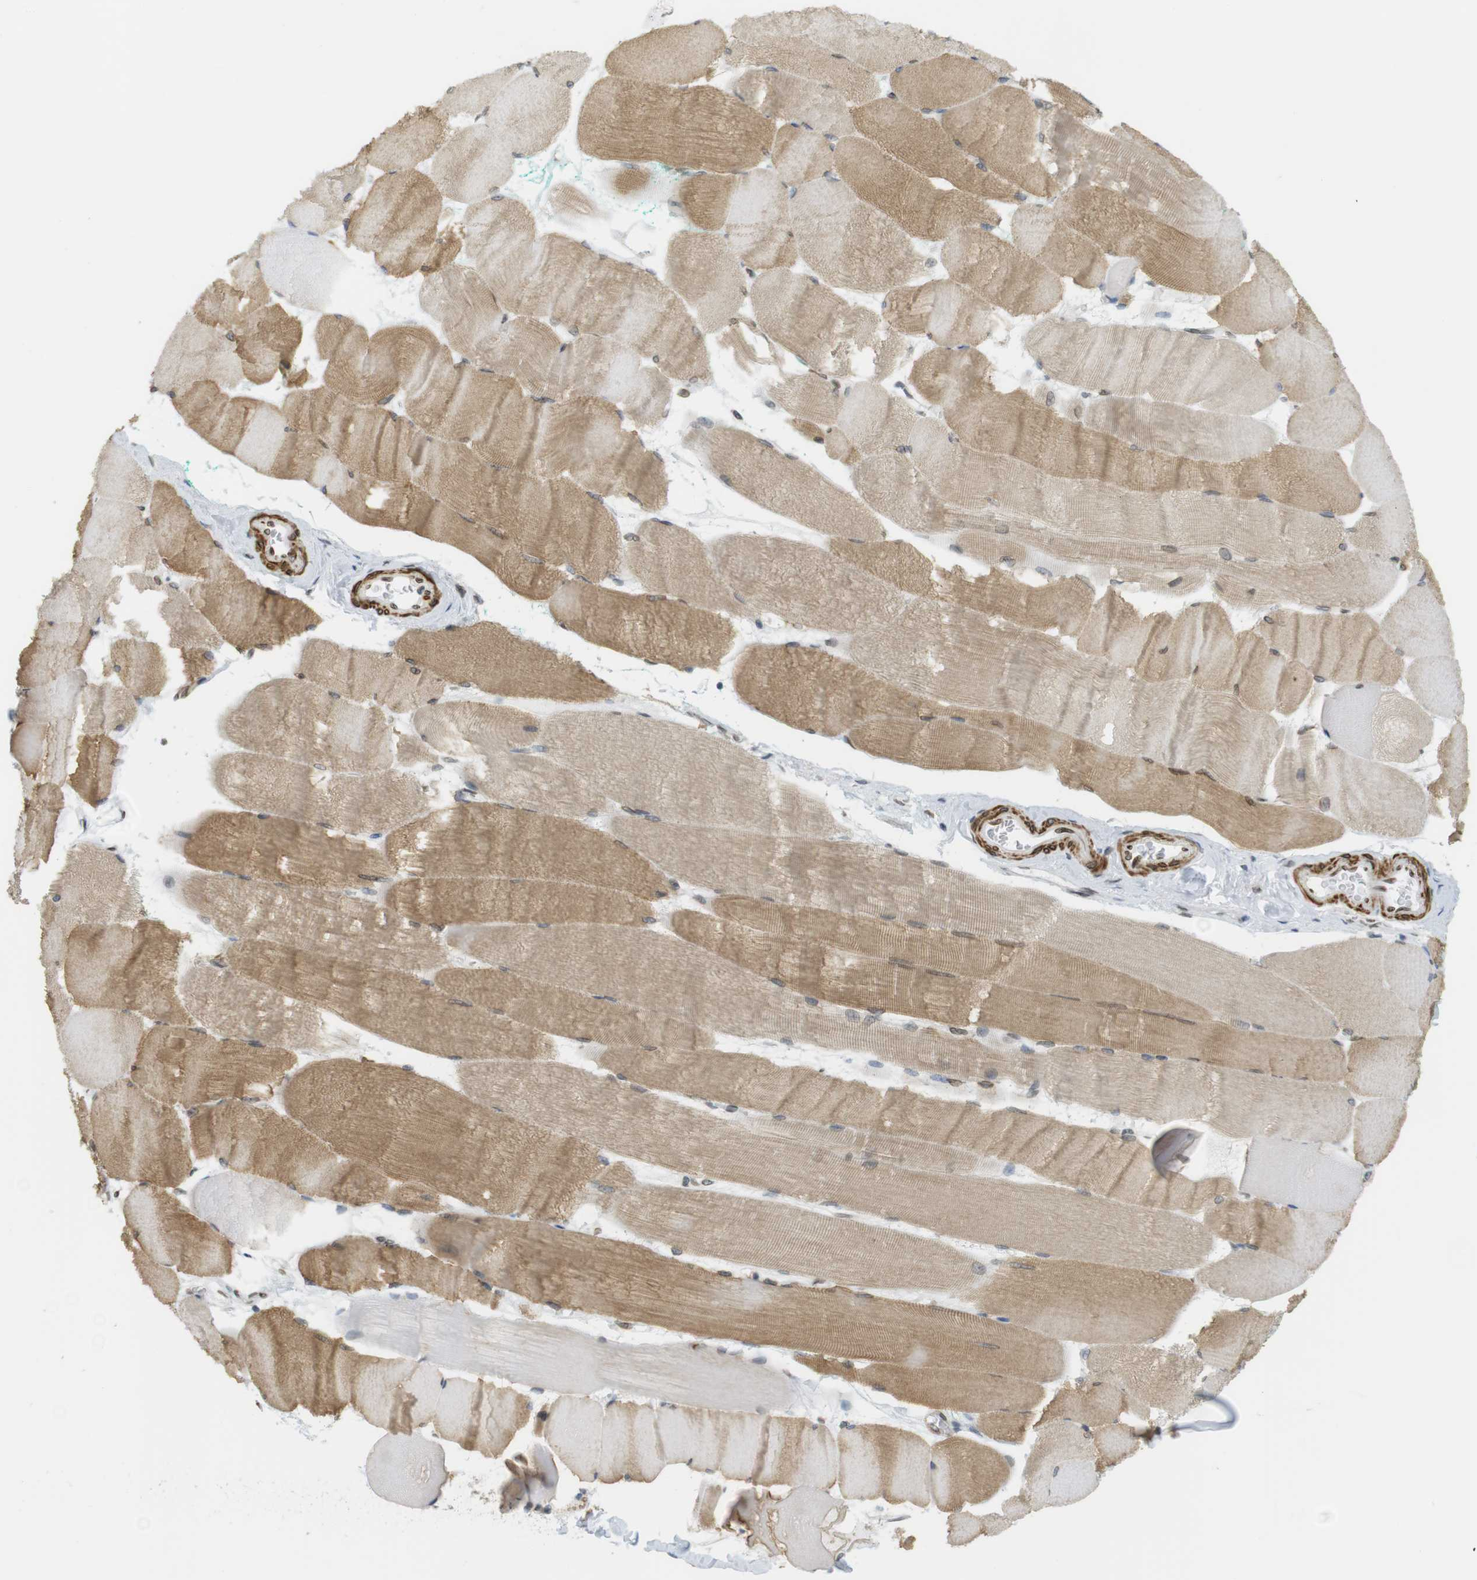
{"staining": {"intensity": "moderate", "quantity": "25%-75%", "location": "cytoplasmic/membranous"}, "tissue": "skeletal muscle", "cell_type": "Myocytes", "image_type": "normal", "snomed": [{"axis": "morphology", "description": "Normal tissue, NOS"}, {"axis": "morphology", "description": "Squamous cell carcinoma, NOS"}, {"axis": "topography", "description": "Skeletal muscle"}], "caption": "Myocytes reveal moderate cytoplasmic/membranous positivity in about 25%-75% of cells in benign skeletal muscle.", "gene": "ARL6IP6", "patient": {"sex": "male", "age": 51}}